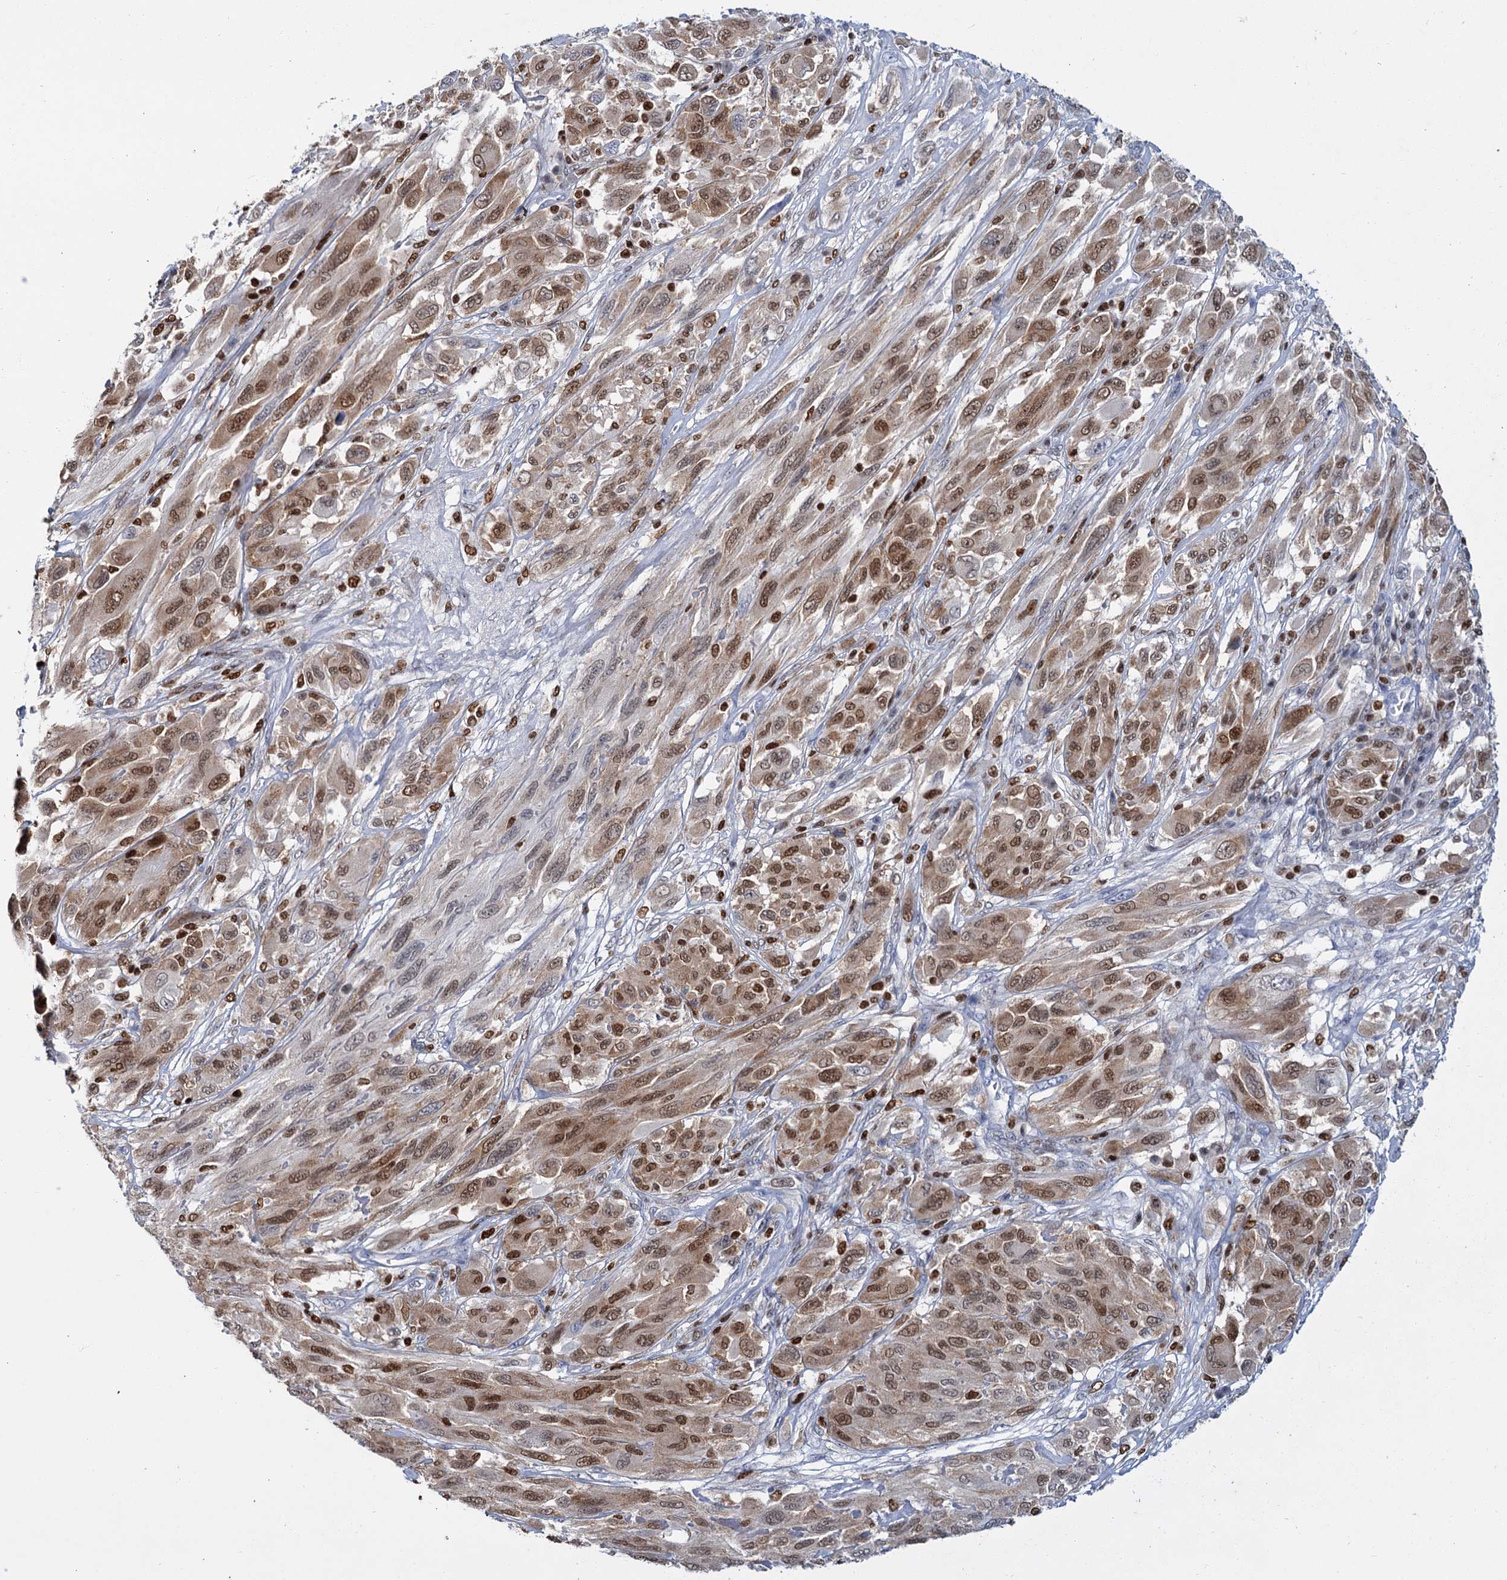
{"staining": {"intensity": "moderate", "quantity": ">75%", "location": "nuclear"}, "tissue": "melanoma", "cell_type": "Tumor cells", "image_type": "cancer", "snomed": [{"axis": "morphology", "description": "Malignant melanoma, NOS"}, {"axis": "topography", "description": "Skin"}], "caption": "DAB (3,3'-diaminobenzidine) immunohistochemical staining of malignant melanoma demonstrates moderate nuclear protein staining in approximately >75% of tumor cells.", "gene": "CELF2", "patient": {"sex": "female", "age": 91}}